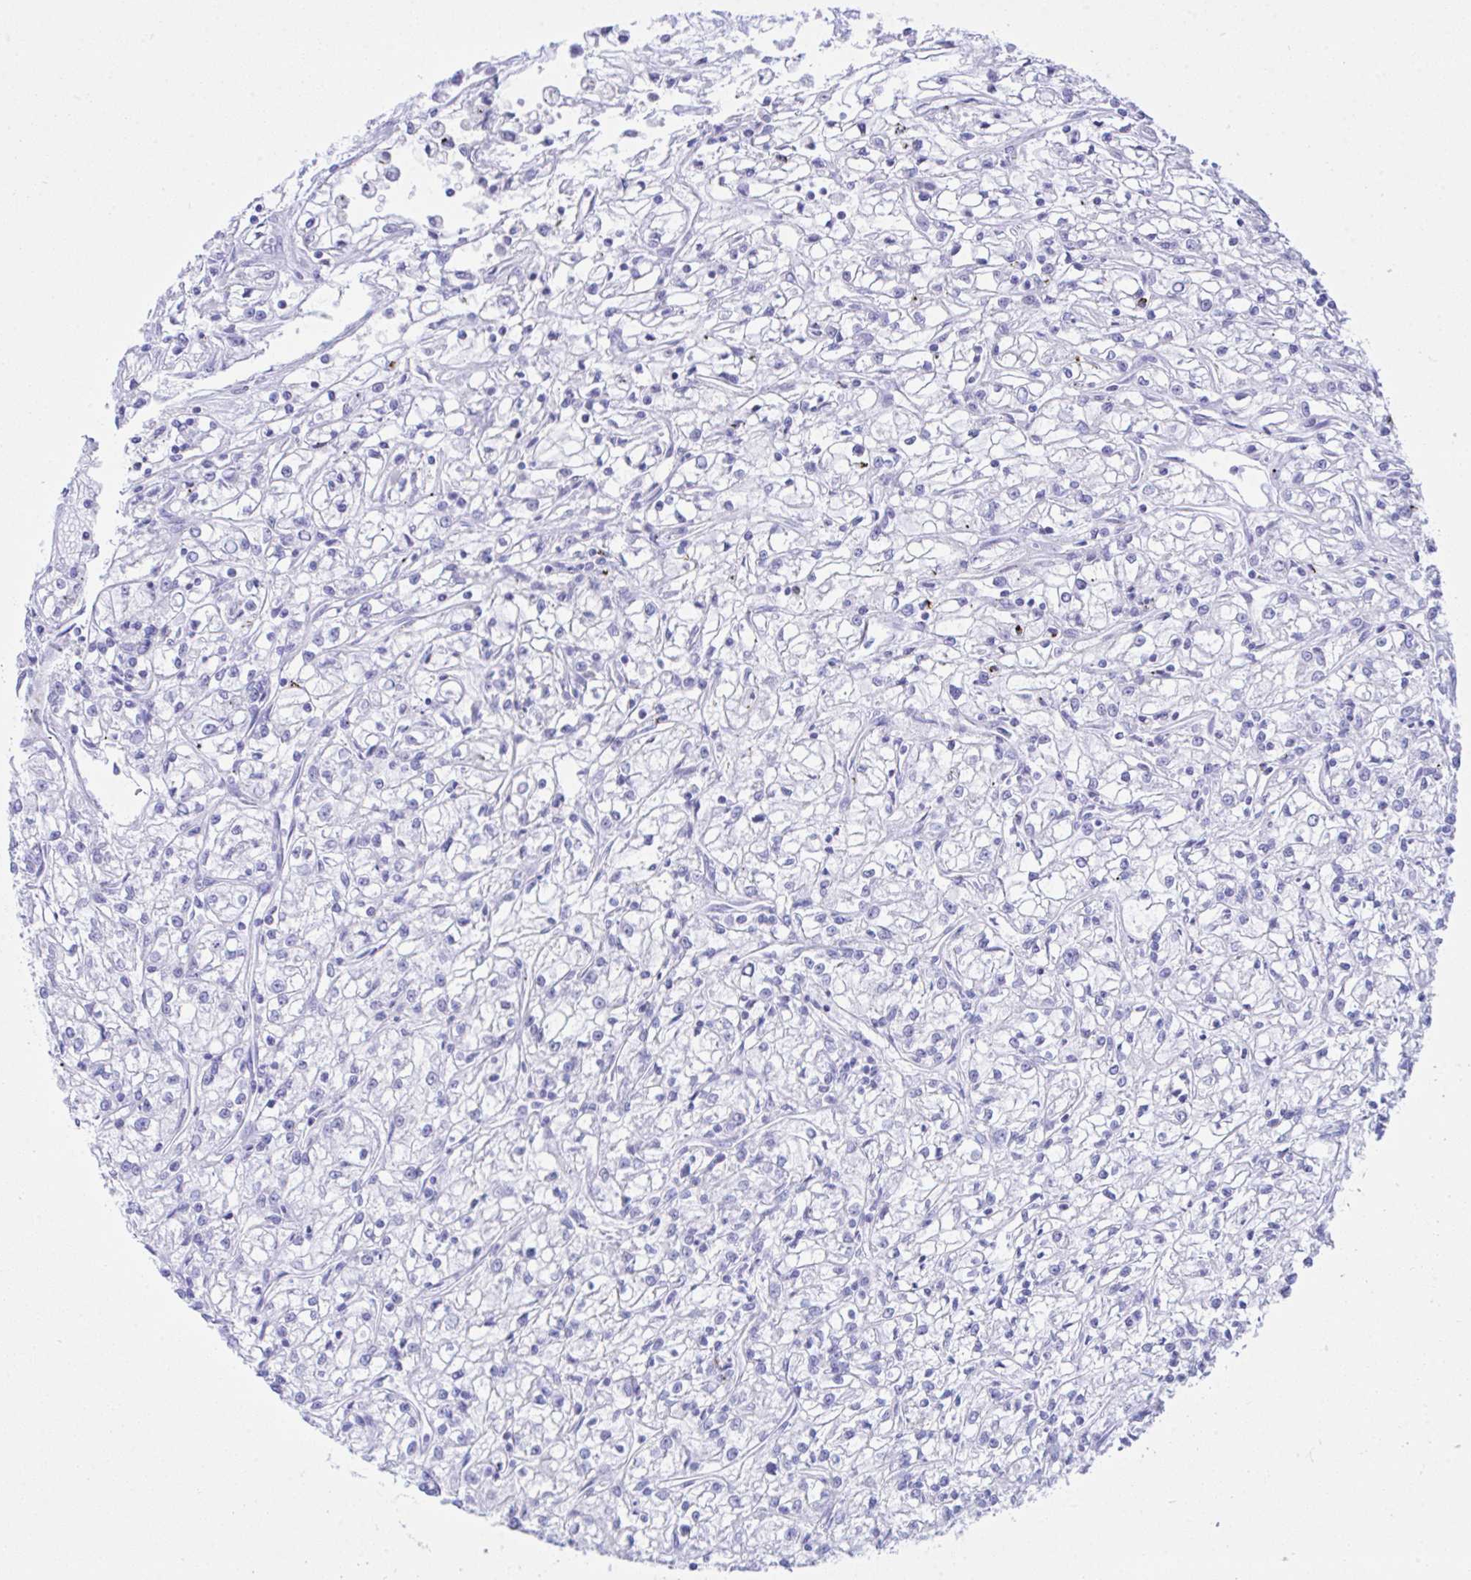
{"staining": {"intensity": "negative", "quantity": "none", "location": "none"}, "tissue": "renal cancer", "cell_type": "Tumor cells", "image_type": "cancer", "snomed": [{"axis": "morphology", "description": "Adenocarcinoma, NOS"}, {"axis": "topography", "description": "Kidney"}], "caption": "Immunohistochemical staining of human renal cancer demonstrates no significant expression in tumor cells. (DAB (3,3'-diaminobenzidine) immunohistochemistry (IHC) with hematoxylin counter stain).", "gene": "SELENOV", "patient": {"sex": "female", "age": 59}}